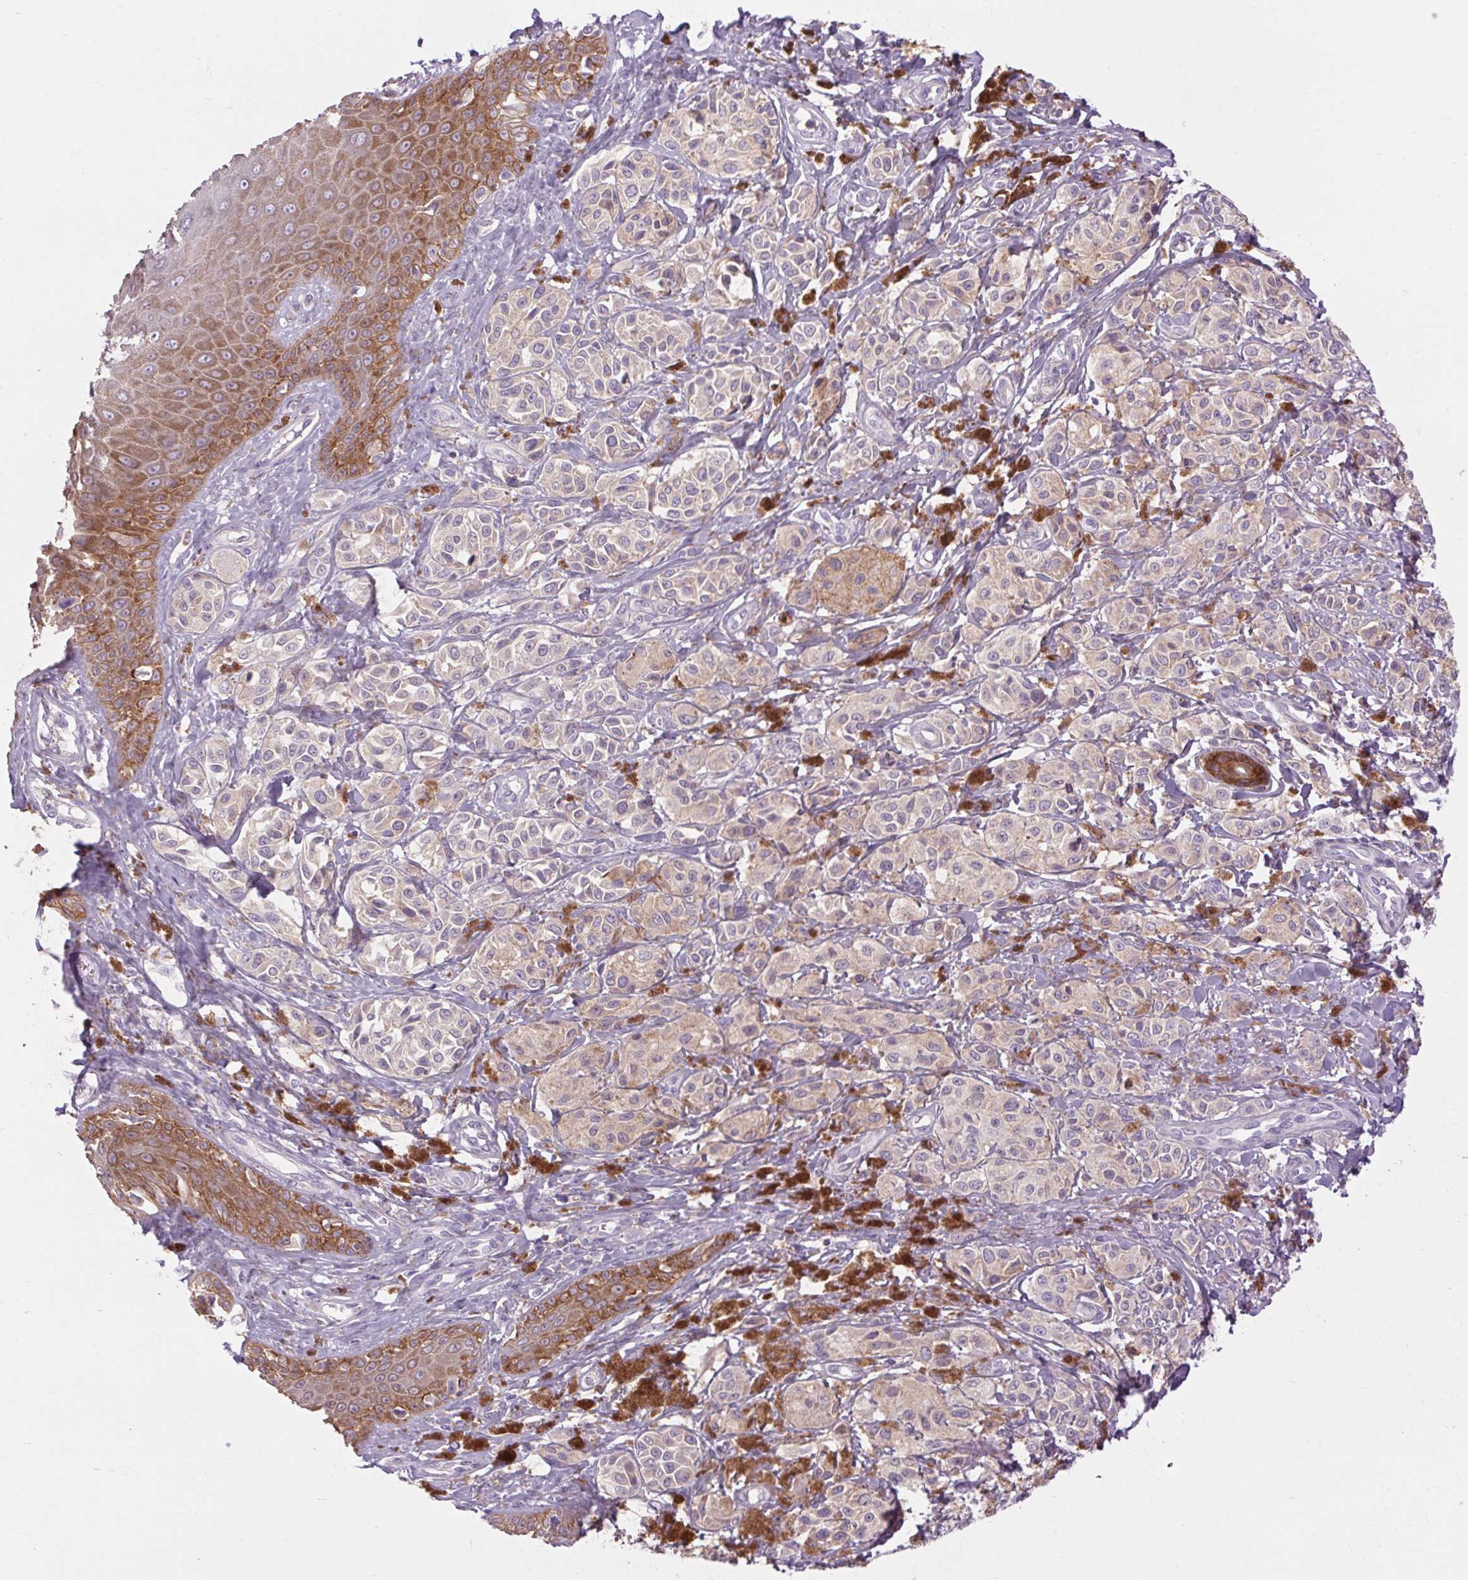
{"staining": {"intensity": "negative", "quantity": "none", "location": "none"}, "tissue": "melanoma", "cell_type": "Tumor cells", "image_type": "cancer", "snomed": [{"axis": "morphology", "description": "Malignant melanoma, NOS"}, {"axis": "topography", "description": "Skin"}], "caption": "This histopathology image is of melanoma stained with IHC to label a protein in brown with the nuclei are counter-stained blue. There is no expression in tumor cells. (DAB (3,3'-diaminobenzidine) IHC visualized using brightfield microscopy, high magnification).", "gene": "SOWAHC", "patient": {"sex": "female", "age": 80}}